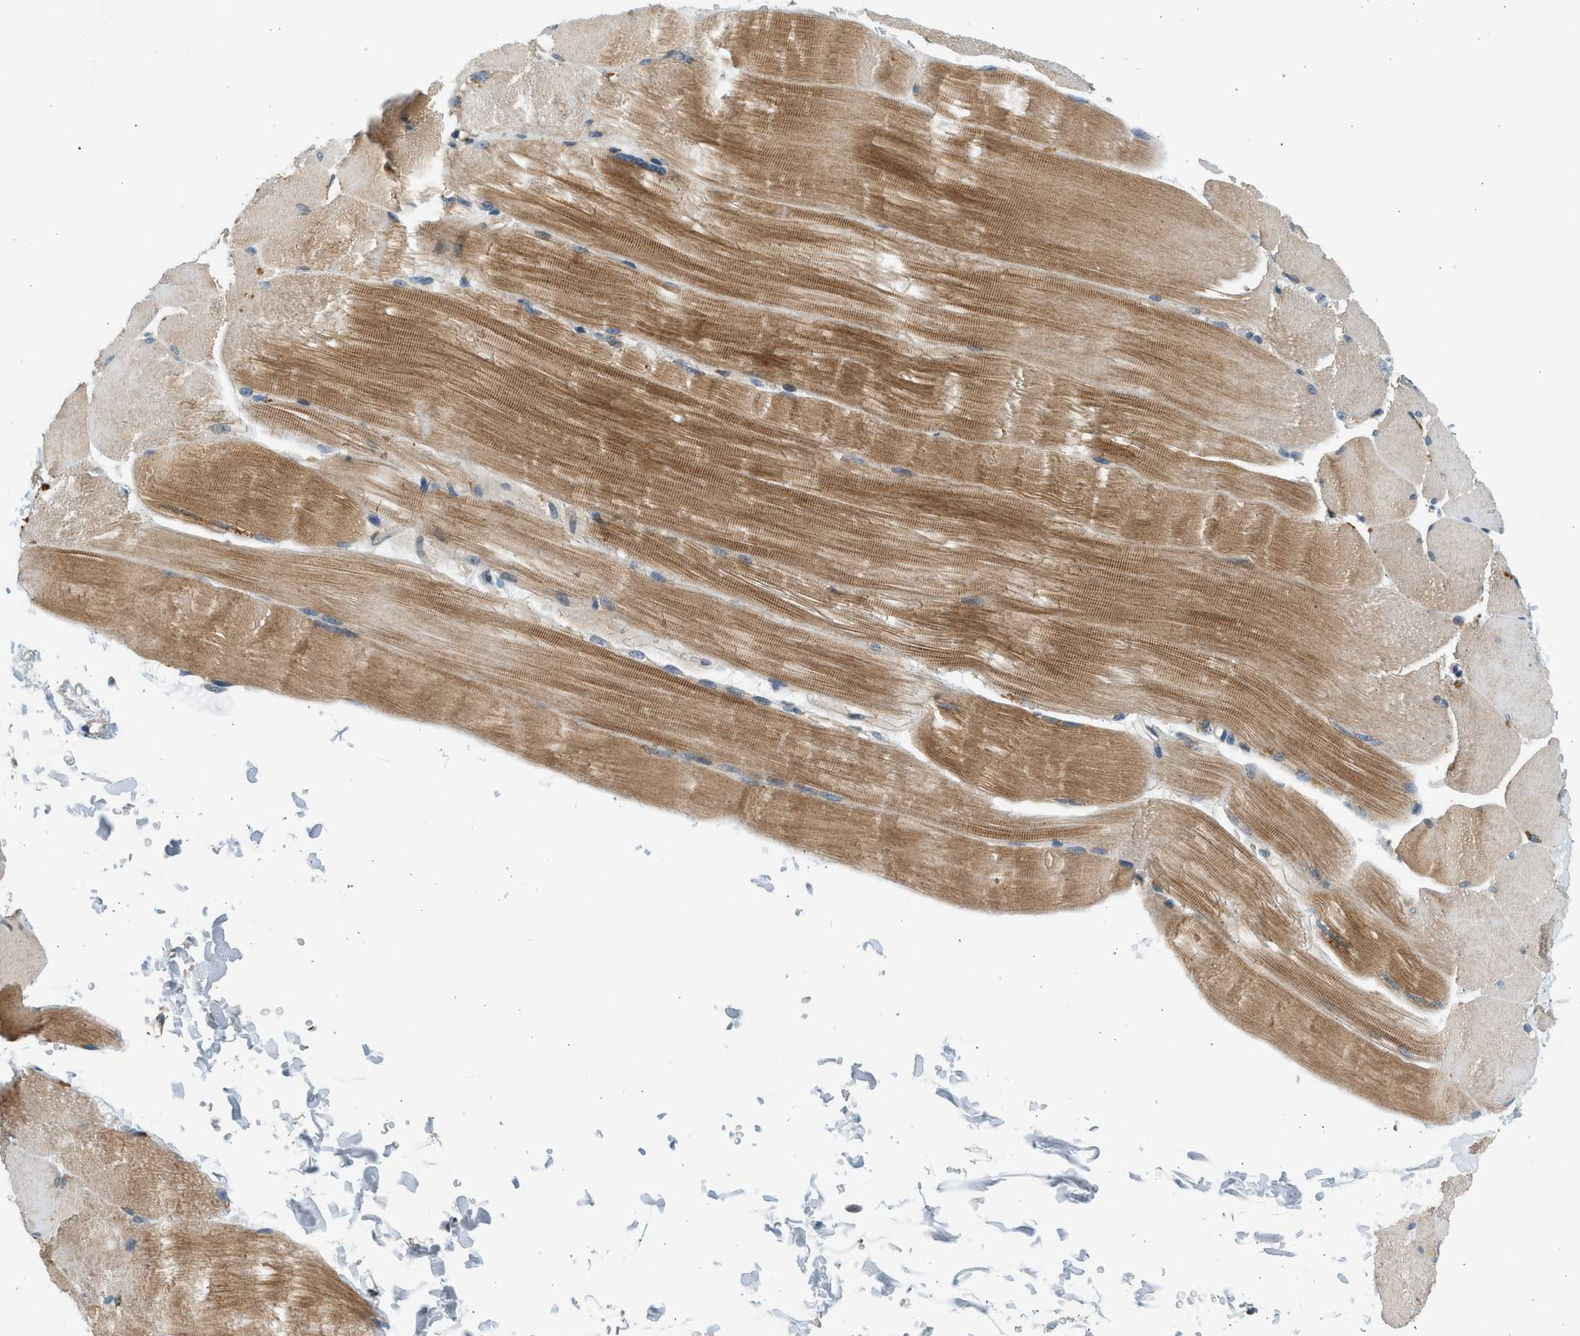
{"staining": {"intensity": "moderate", "quantity": ">75%", "location": "cytoplasmic/membranous"}, "tissue": "skeletal muscle", "cell_type": "Myocytes", "image_type": "normal", "snomed": [{"axis": "morphology", "description": "Normal tissue, NOS"}, {"axis": "topography", "description": "Skin"}, {"axis": "topography", "description": "Skeletal muscle"}], "caption": "Skeletal muscle stained for a protein (brown) shows moderate cytoplasmic/membranous positive expression in approximately >75% of myocytes.", "gene": "KDELR2", "patient": {"sex": "male", "age": 83}}